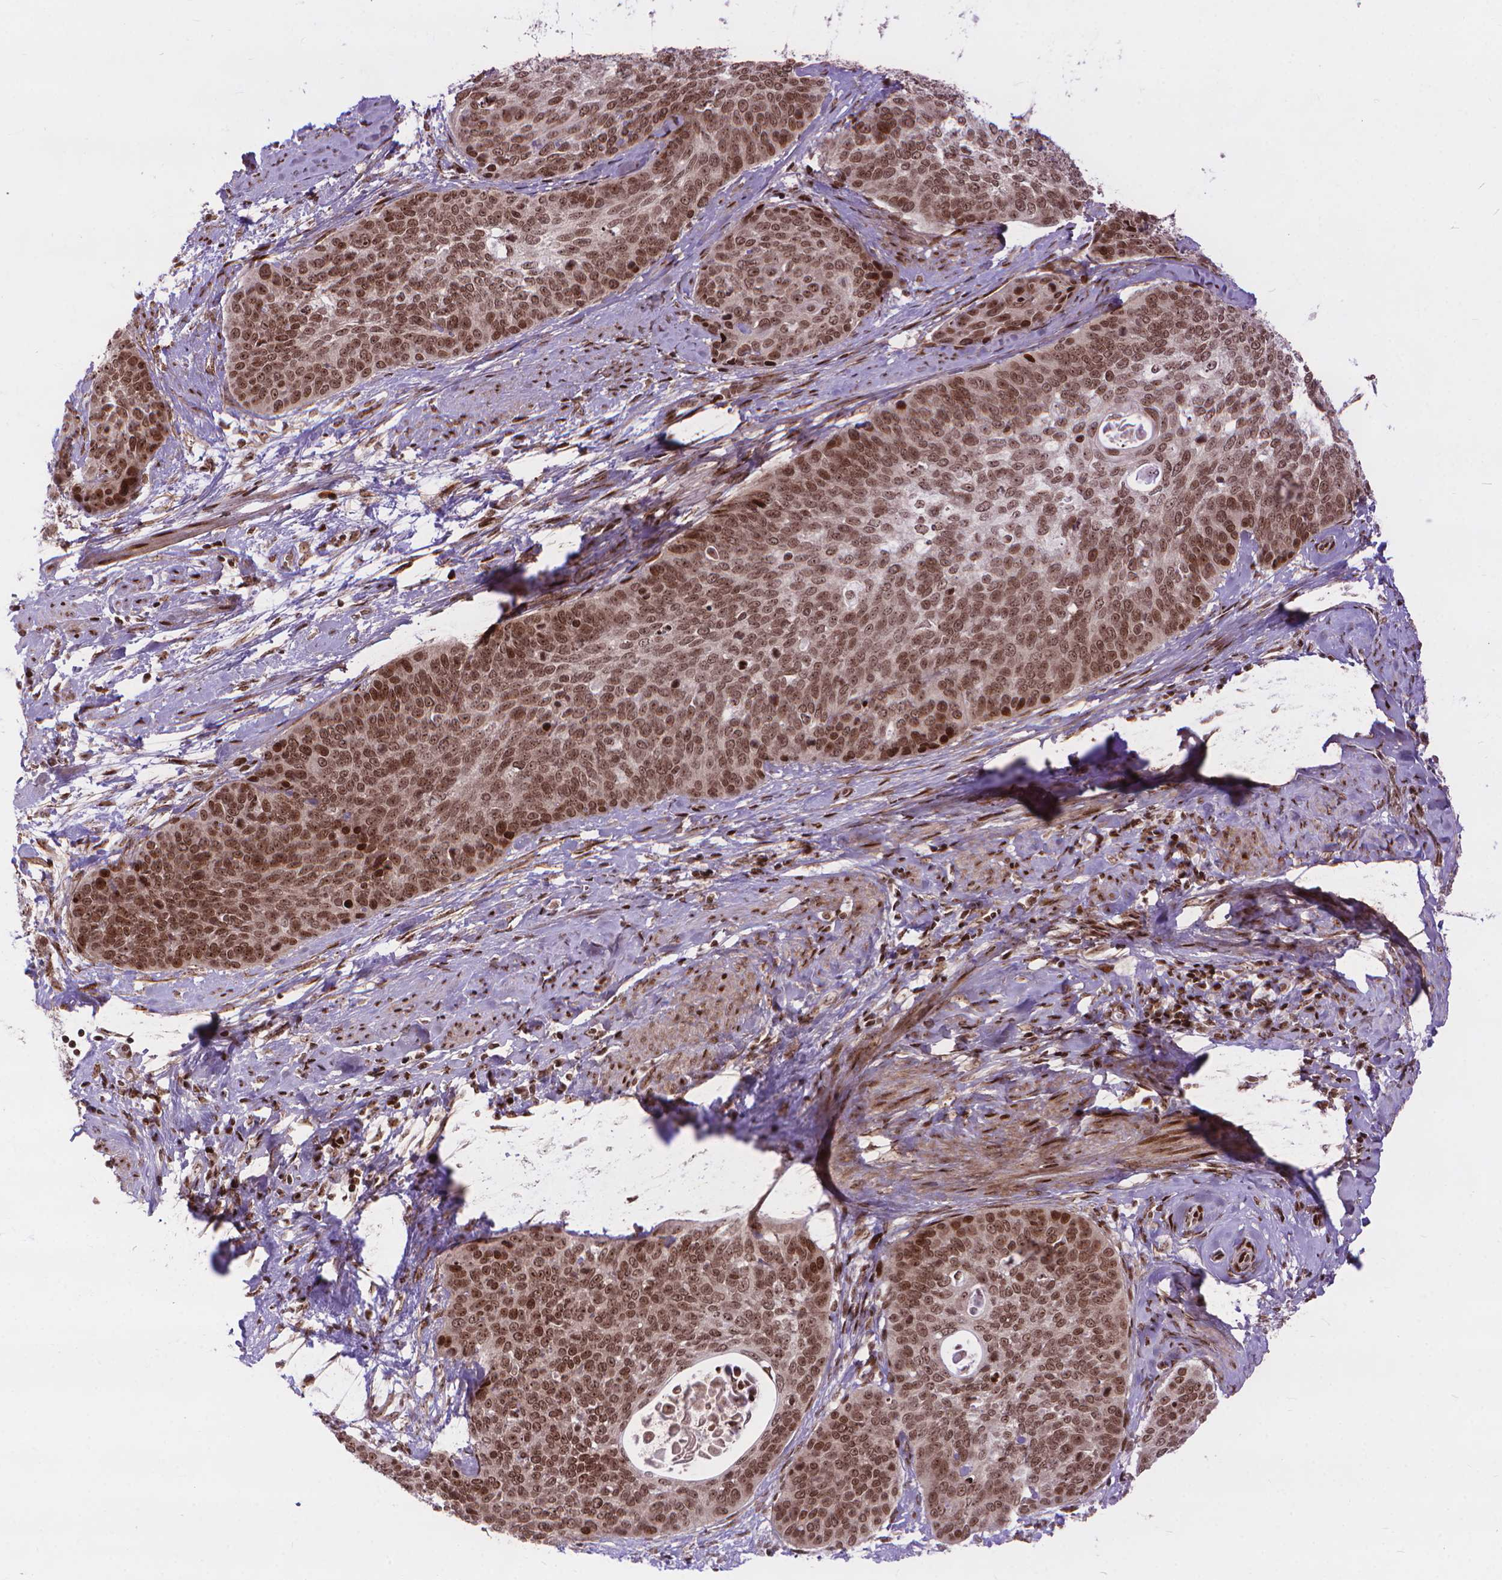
{"staining": {"intensity": "moderate", "quantity": ">75%", "location": "nuclear"}, "tissue": "cervical cancer", "cell_type": "Tumor cells", "image_type": "cancer", "snomed": [{"axis": "morphology", "description": "Squamous cell carcinoma, NOS"}, {"axis": "topography", "description": "Cervix"}], "caption": "Tumor cells exhibit medium levels of moderate nuclear staining in approximately >75% of cells in squamous cell carcinoma (cervical). (brown staining indicates protein expression, while blue staining denotes nuclei).", "gene": "AMER1", "patient": {"sex": "female", "age": 69}}